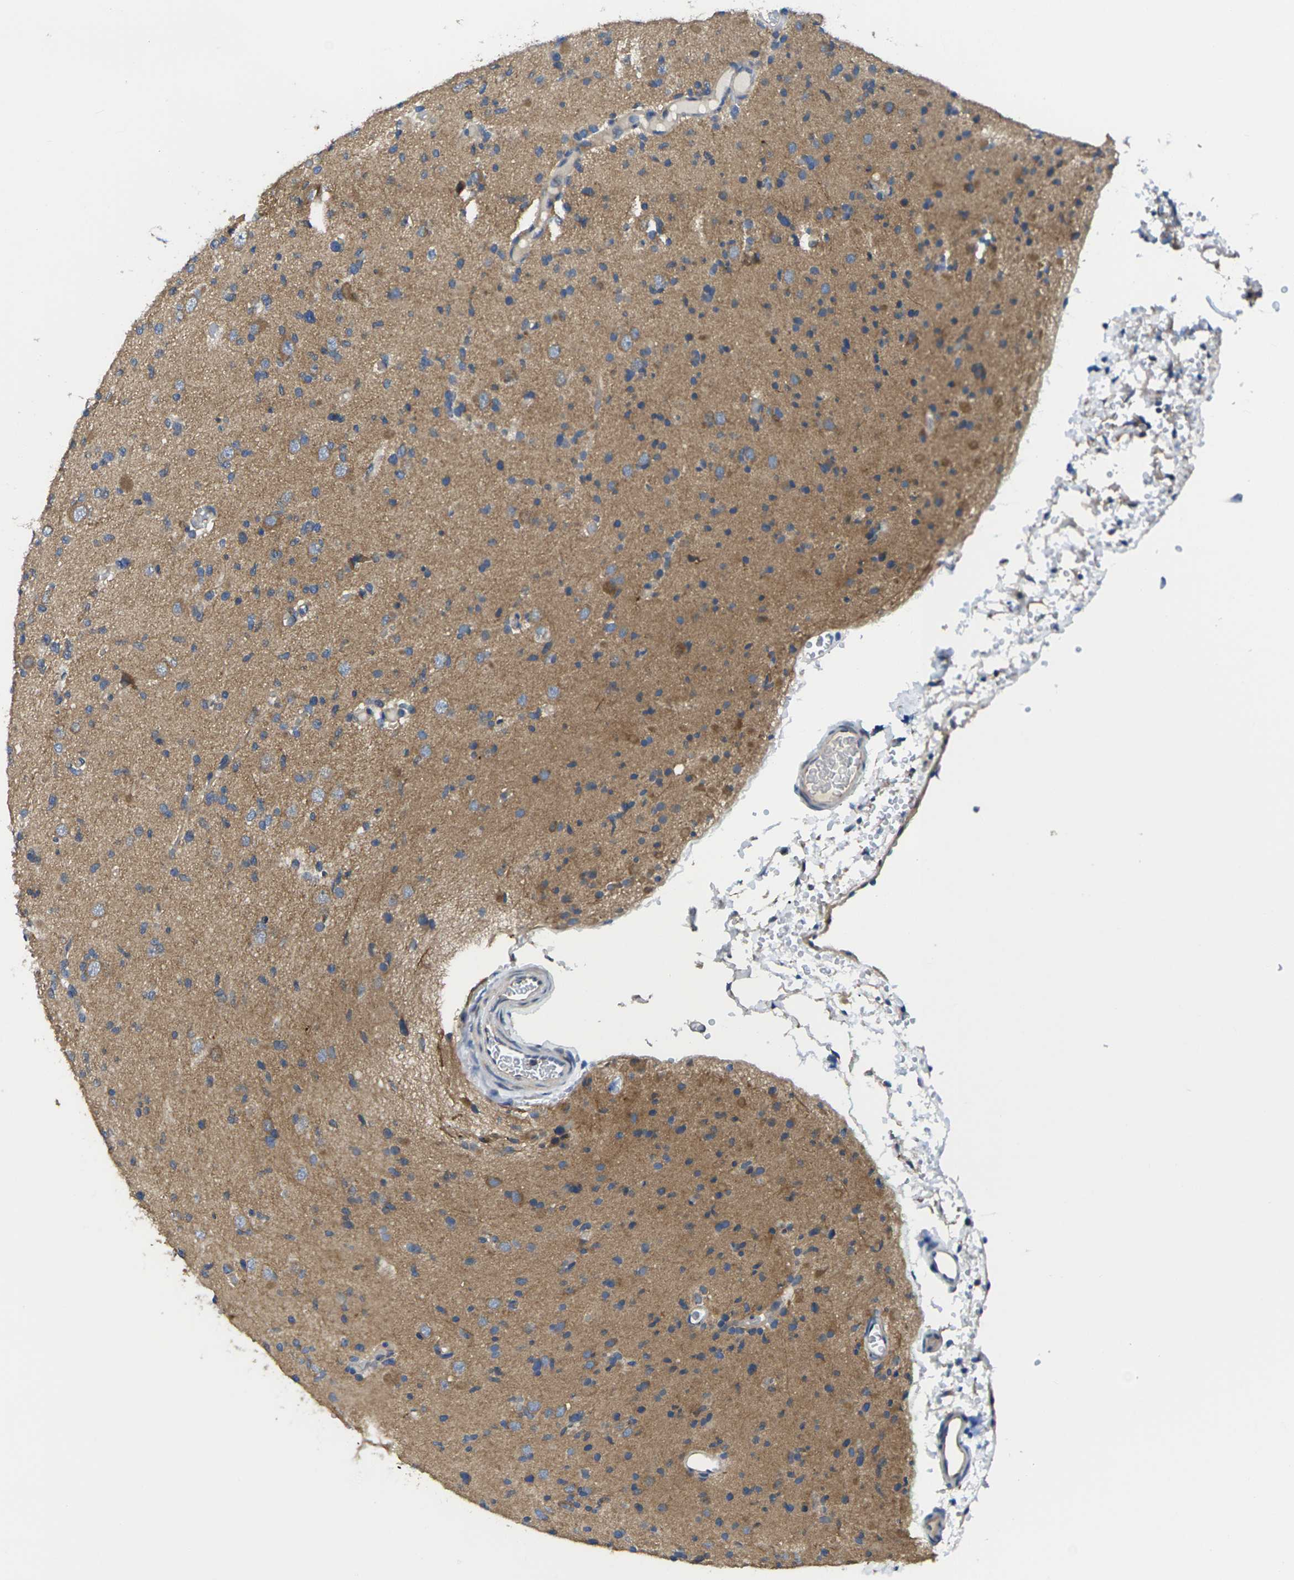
{"staining": {"intensity": "moderate", "quantity": "25%-75%", "location": "cytoplasmic/membranous"}, "tissue": "glioma", "cell_type": "Tumor cells", "image_type": "cancer", "snomed": [{"axis": "morphology", "description": "Glioma, malignant, Low grade"}, {"axis": "topography", "description": "Brain"}], "caption": "Brown immunohistochemical staining in glioma displays moderate cytoplasmic/membranous staining in approximately 25%-75% of tumor cells. The protein of interest is stained brown, and the nuclei are stained in blue (DAB (3,3'-diaminobenzidine) IHC with brightfield microscopy, high magnification).", "gene": "TMCC2", "patient": {"sex": "female", "age": 22}}